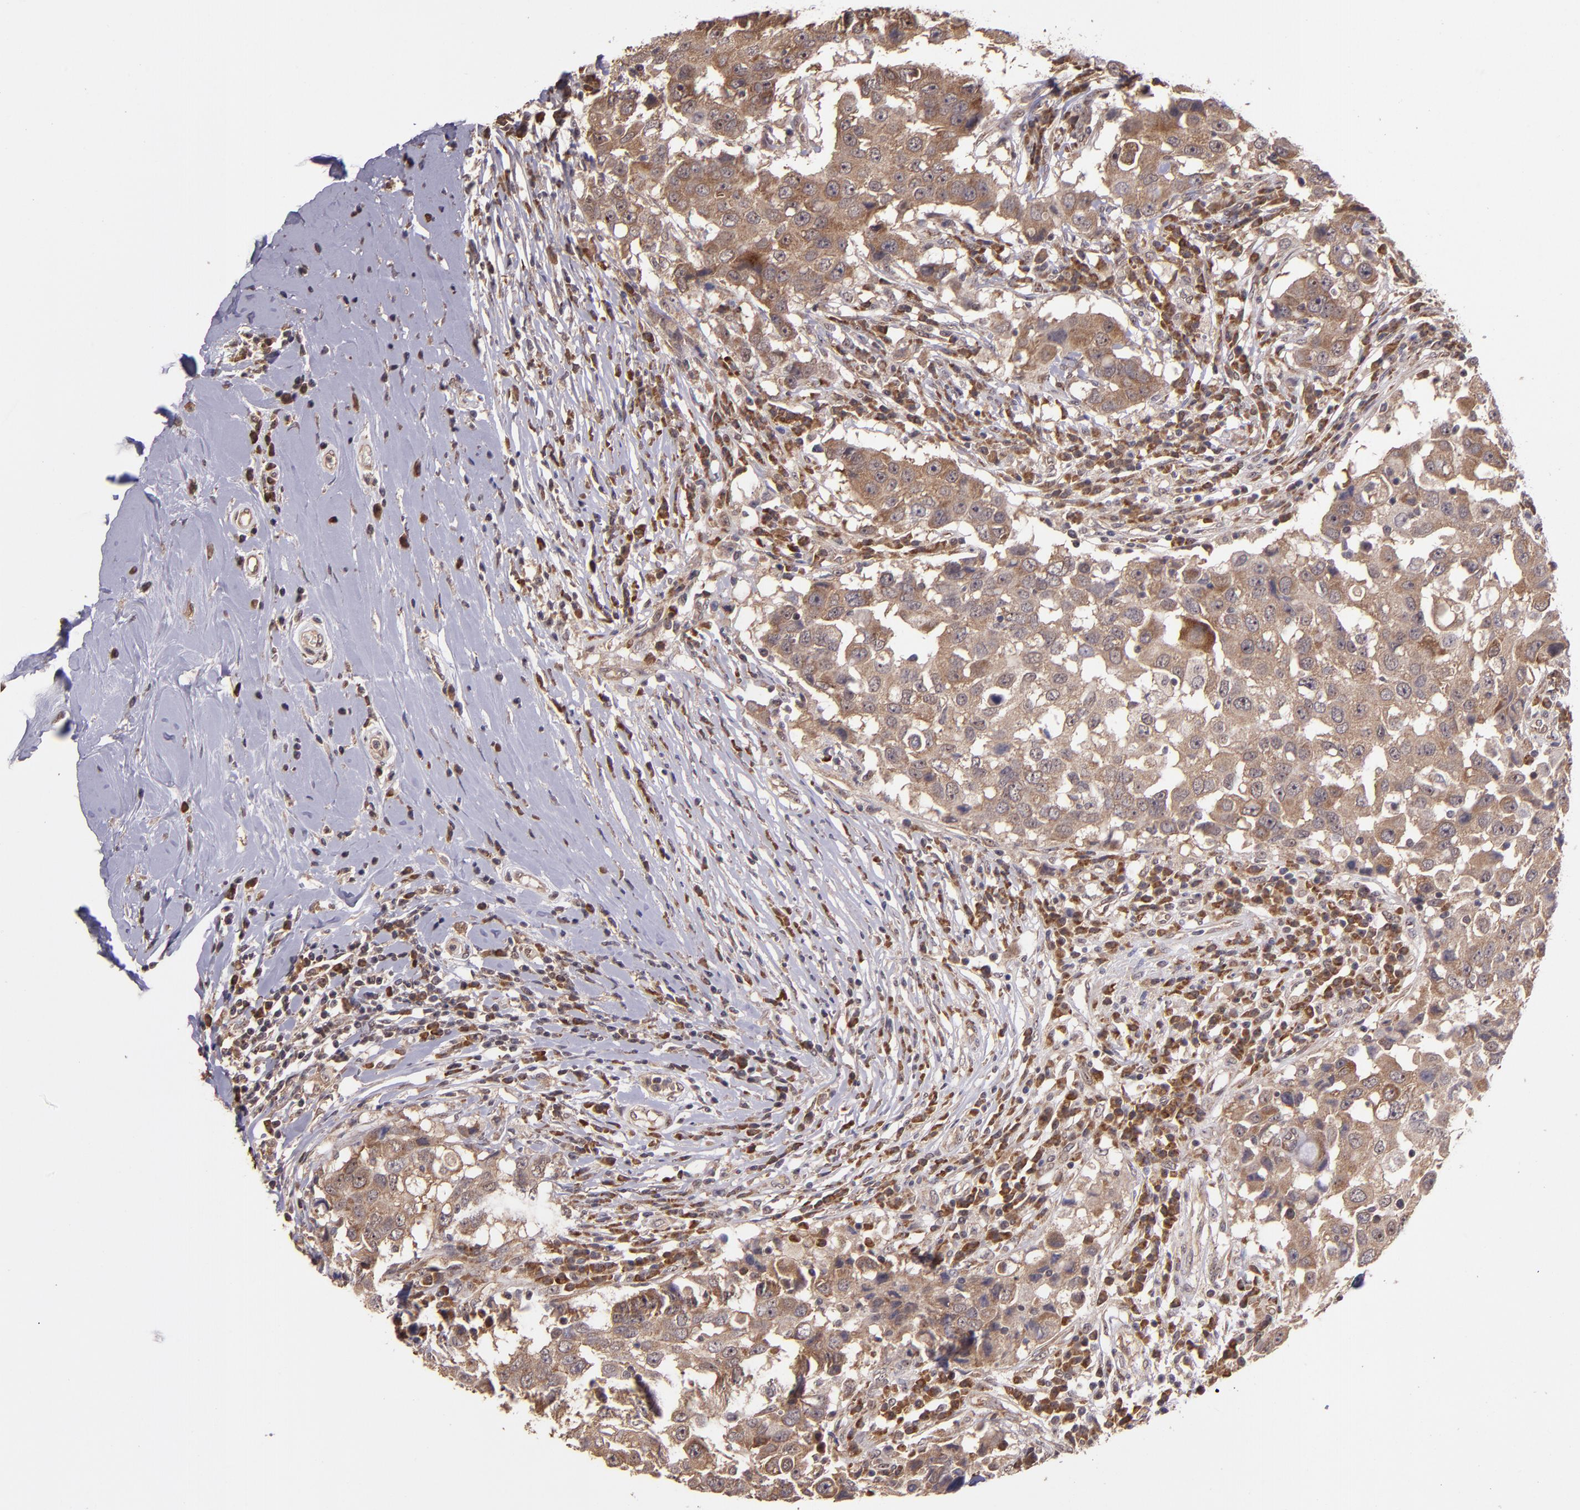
{"staining": {"intensity": "strong", "quantity": ">75%", "location": "cytoplasmic/membranous"}, "tissue": "breast cancer", "cell_type": "Tumor cells", "image_type": "cancer", "snomed": [{"axis": "morphology", "description": "Duct carcinoma"}, {"axis": "topography", "description": "Breast"}], "caption": "Immunohistochemistry (IHC) micrograph of infiltrating ductal carcinoma (breast) stained for a protein (brown), which displays high levels of strong cytoplasmic/membranous expression in approximately >75% of tumor cells.", "gene": "USP51", "patient": {"sex": "female", "age": 27}}